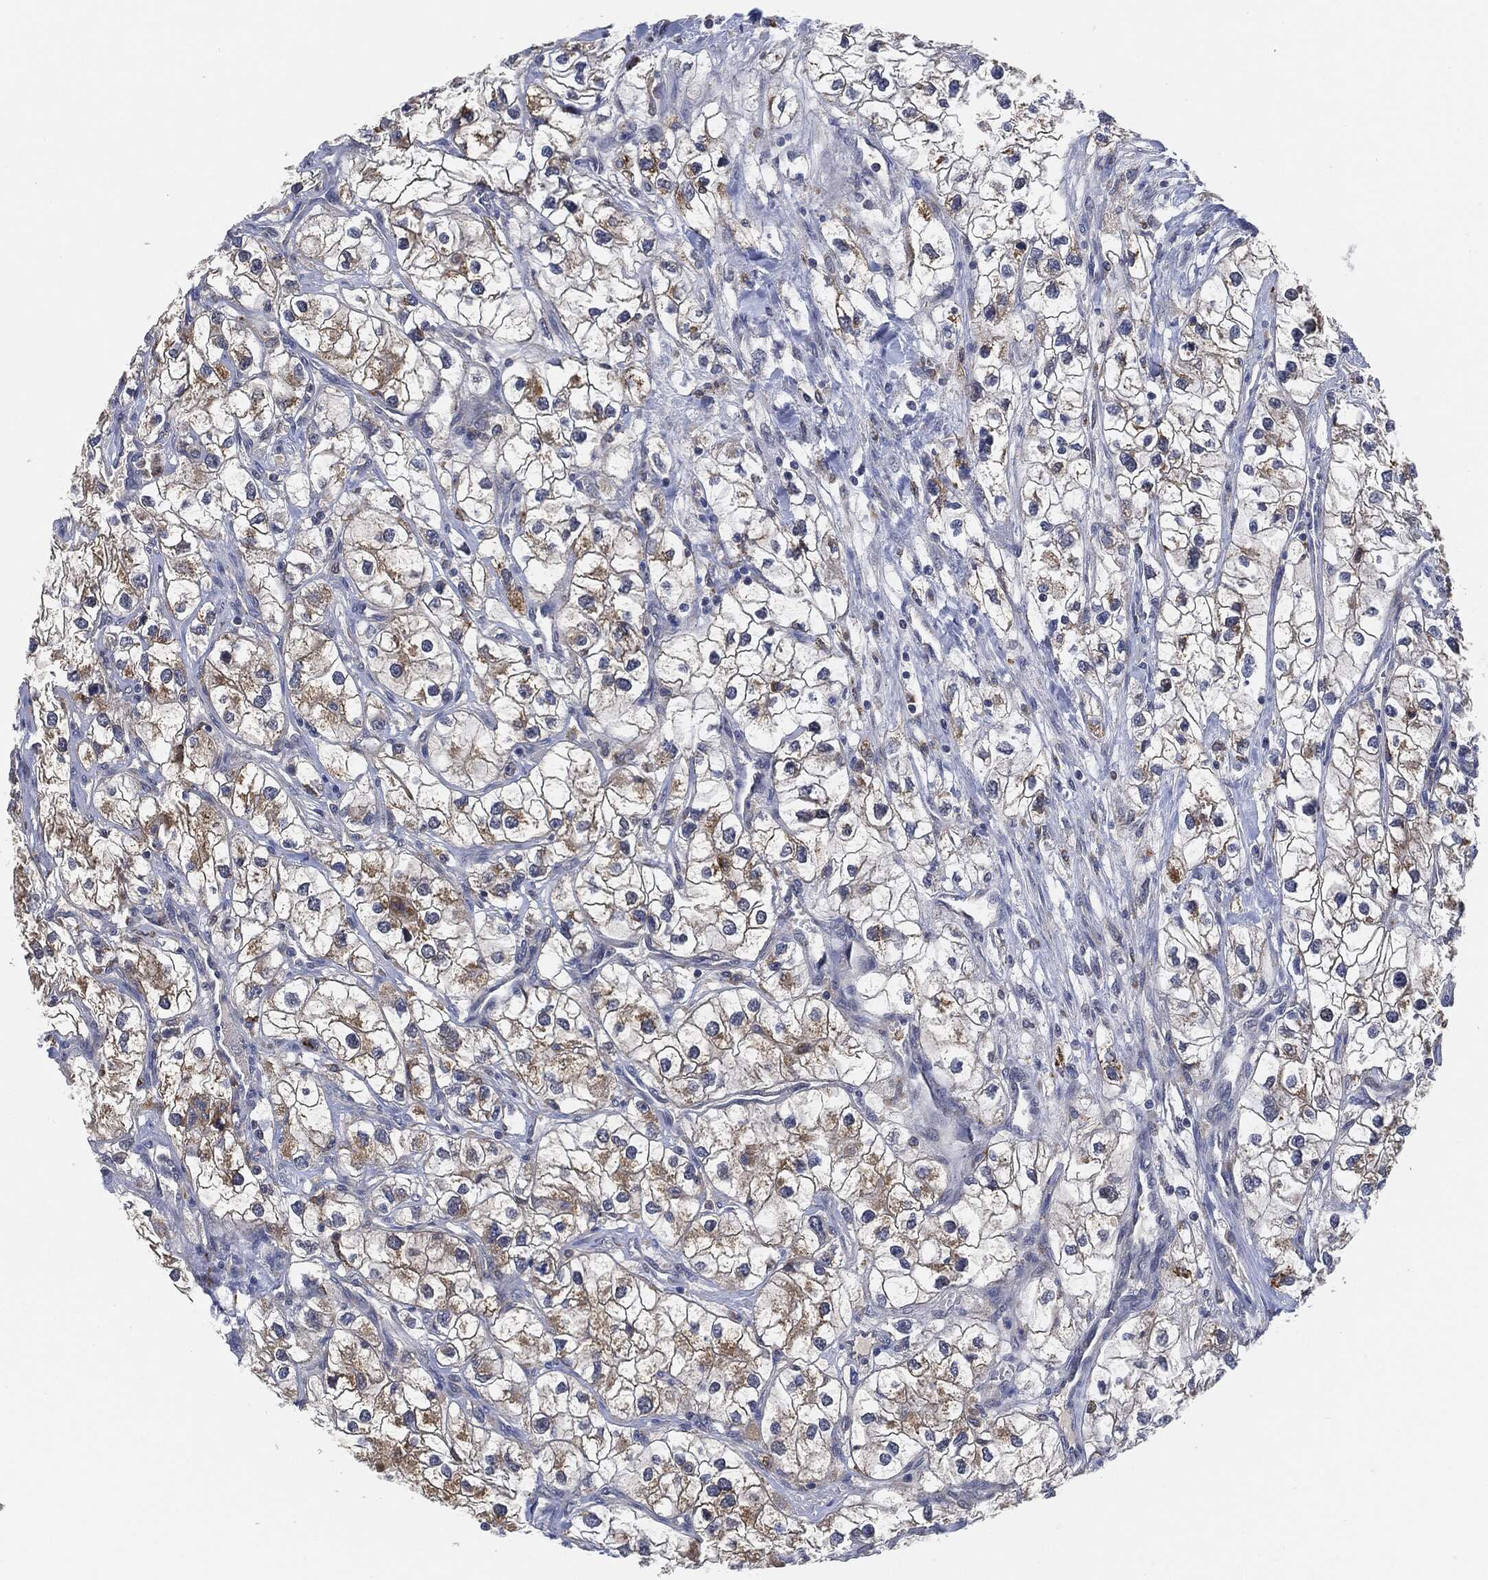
{"staining": {"intensity": "moderate", "quantity": "25%-75%", "location": "cytoplasmic/membranous"}, "tissue": "renal cancer", "cell_type": "Tumor cells", "image_type": "cancer", "snomed": [{"axis": "morphology", "description": "Adenocarcinoma, NOS"}, {"axis": "topography", "description": "Kidney"}], "caption": "This photomicrograph displays immunohistochemistry (IHC) staining of renal cancer, with medium moderate cytoplasmic/membranous expression in approximately 25%-75% of tumor cells.", "gene": "VSIG4", "patient": {"sex": "male", "age": 59}}